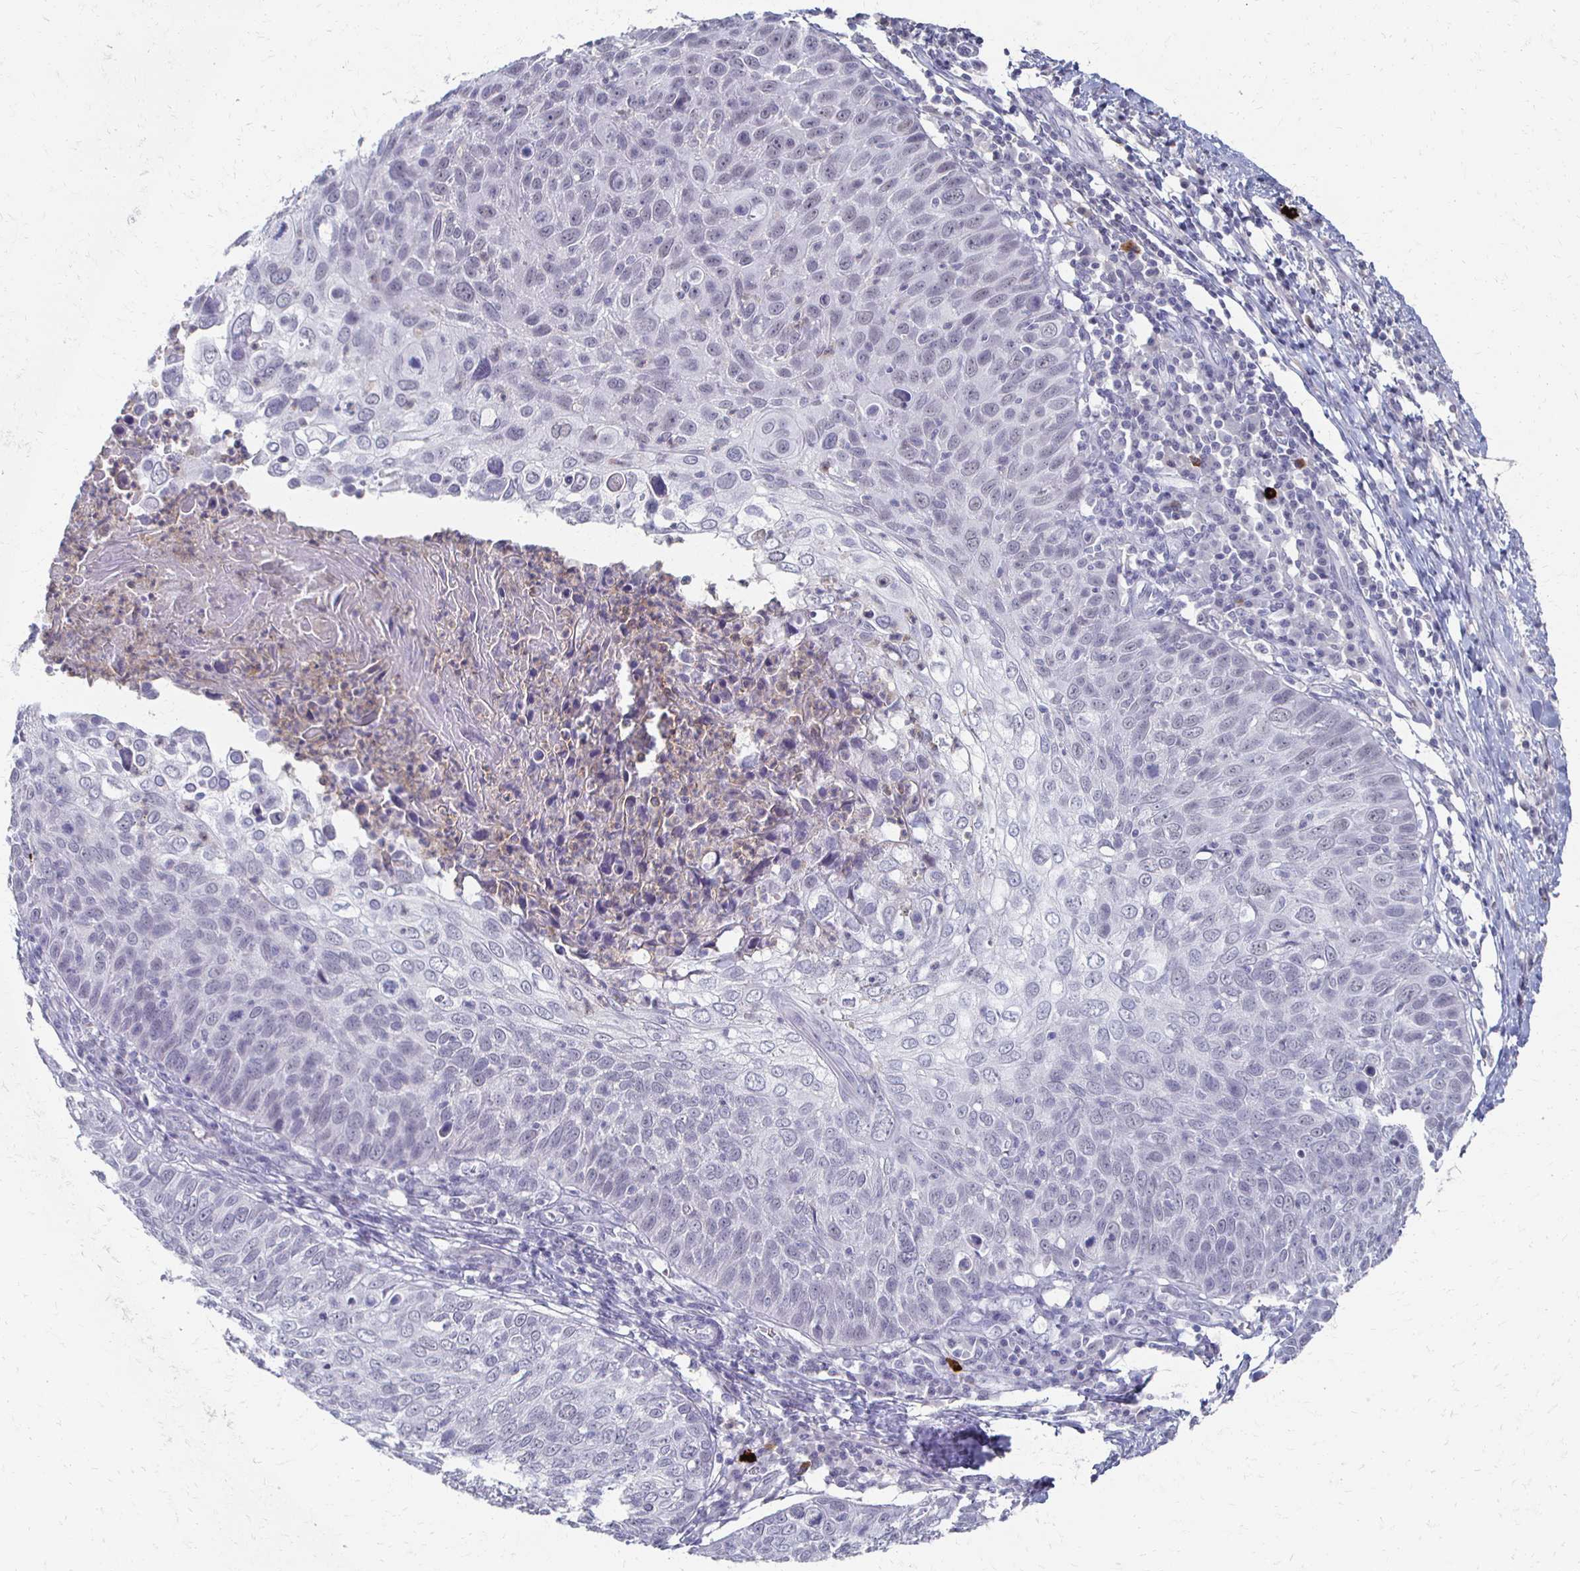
{"staining": {"intensity": "negative", "quantity": "none", "location": "none"}, "tissue": "skin cancer", "cell_type": "Tumor cells", "image_type": "cancer", "snomed": [{"axis": "morphology", "description": "Squamous cell carcinoma, NOS"}, {"axis": "topography", "description": "Skin"}], "caption": "The immunohistochemistry micrograph has no significant expression in tumor cells of skin cancer (squamous cell carcinoma) tissue. (DAB immunohistochemistry, high magnification).", "gene": "CXCR2", "patient": {"sex": "male", "age": 87}}